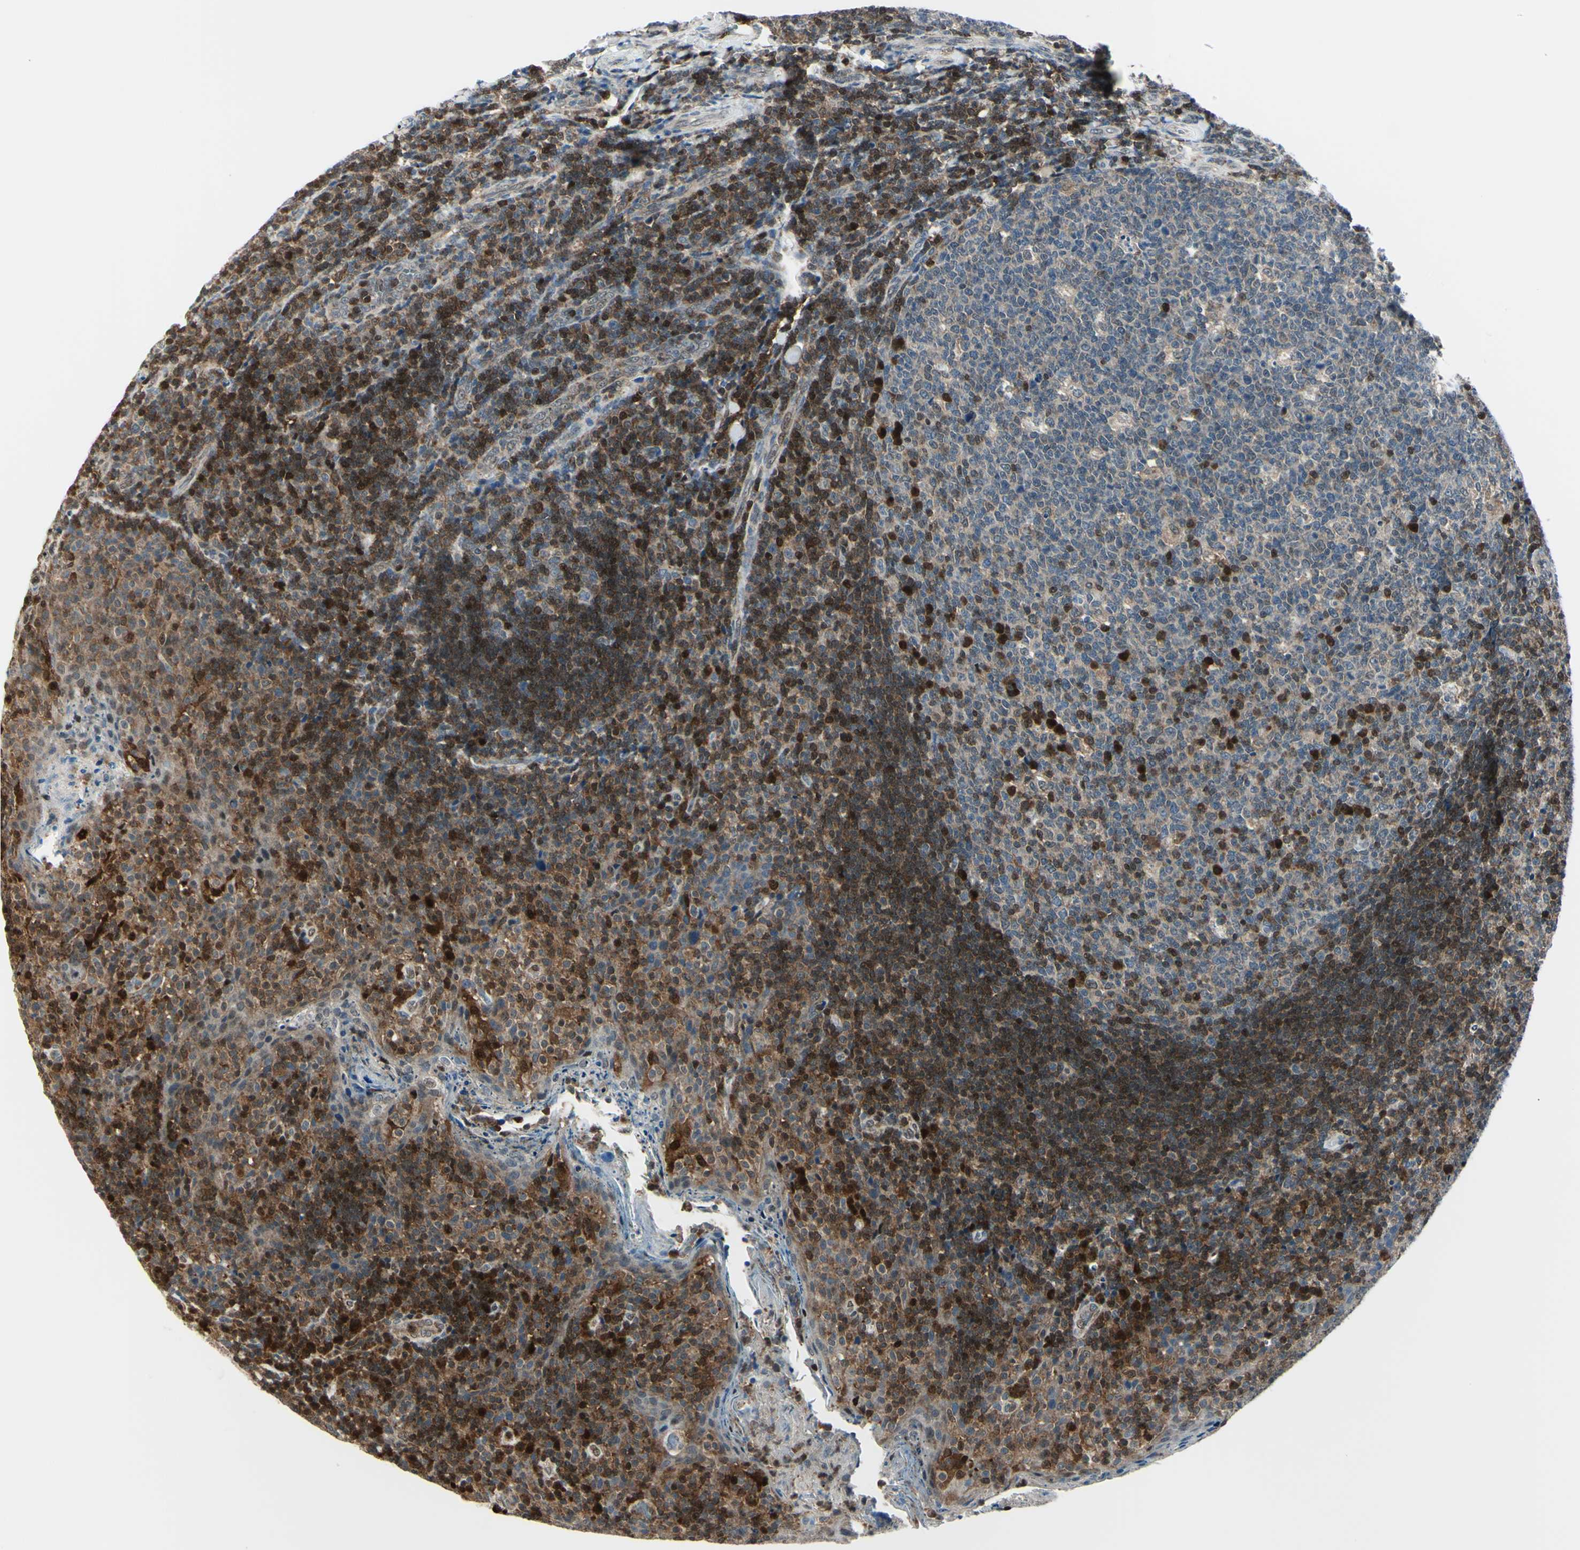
{"staining": {"intensity": "strong", "quantity": "<25%", "location": "nuclear"}, "tissue": "tonsil", "cell_type": "Germinal center cells", "image_type": "normal", "snomed": [{"axis": "morphology", "description": "Normal tissue, NOS"}, {"axis": "topography", "description": "Tonsil"}], "caption": "A histopathology image of tonsil stained for a protein reveals strong nuclear brown staining in germinal center cells. (IHC, brightfield microscopy, high magnification).", "gene": "PGK1", "patient": {"sex": "male", "age": 17}}